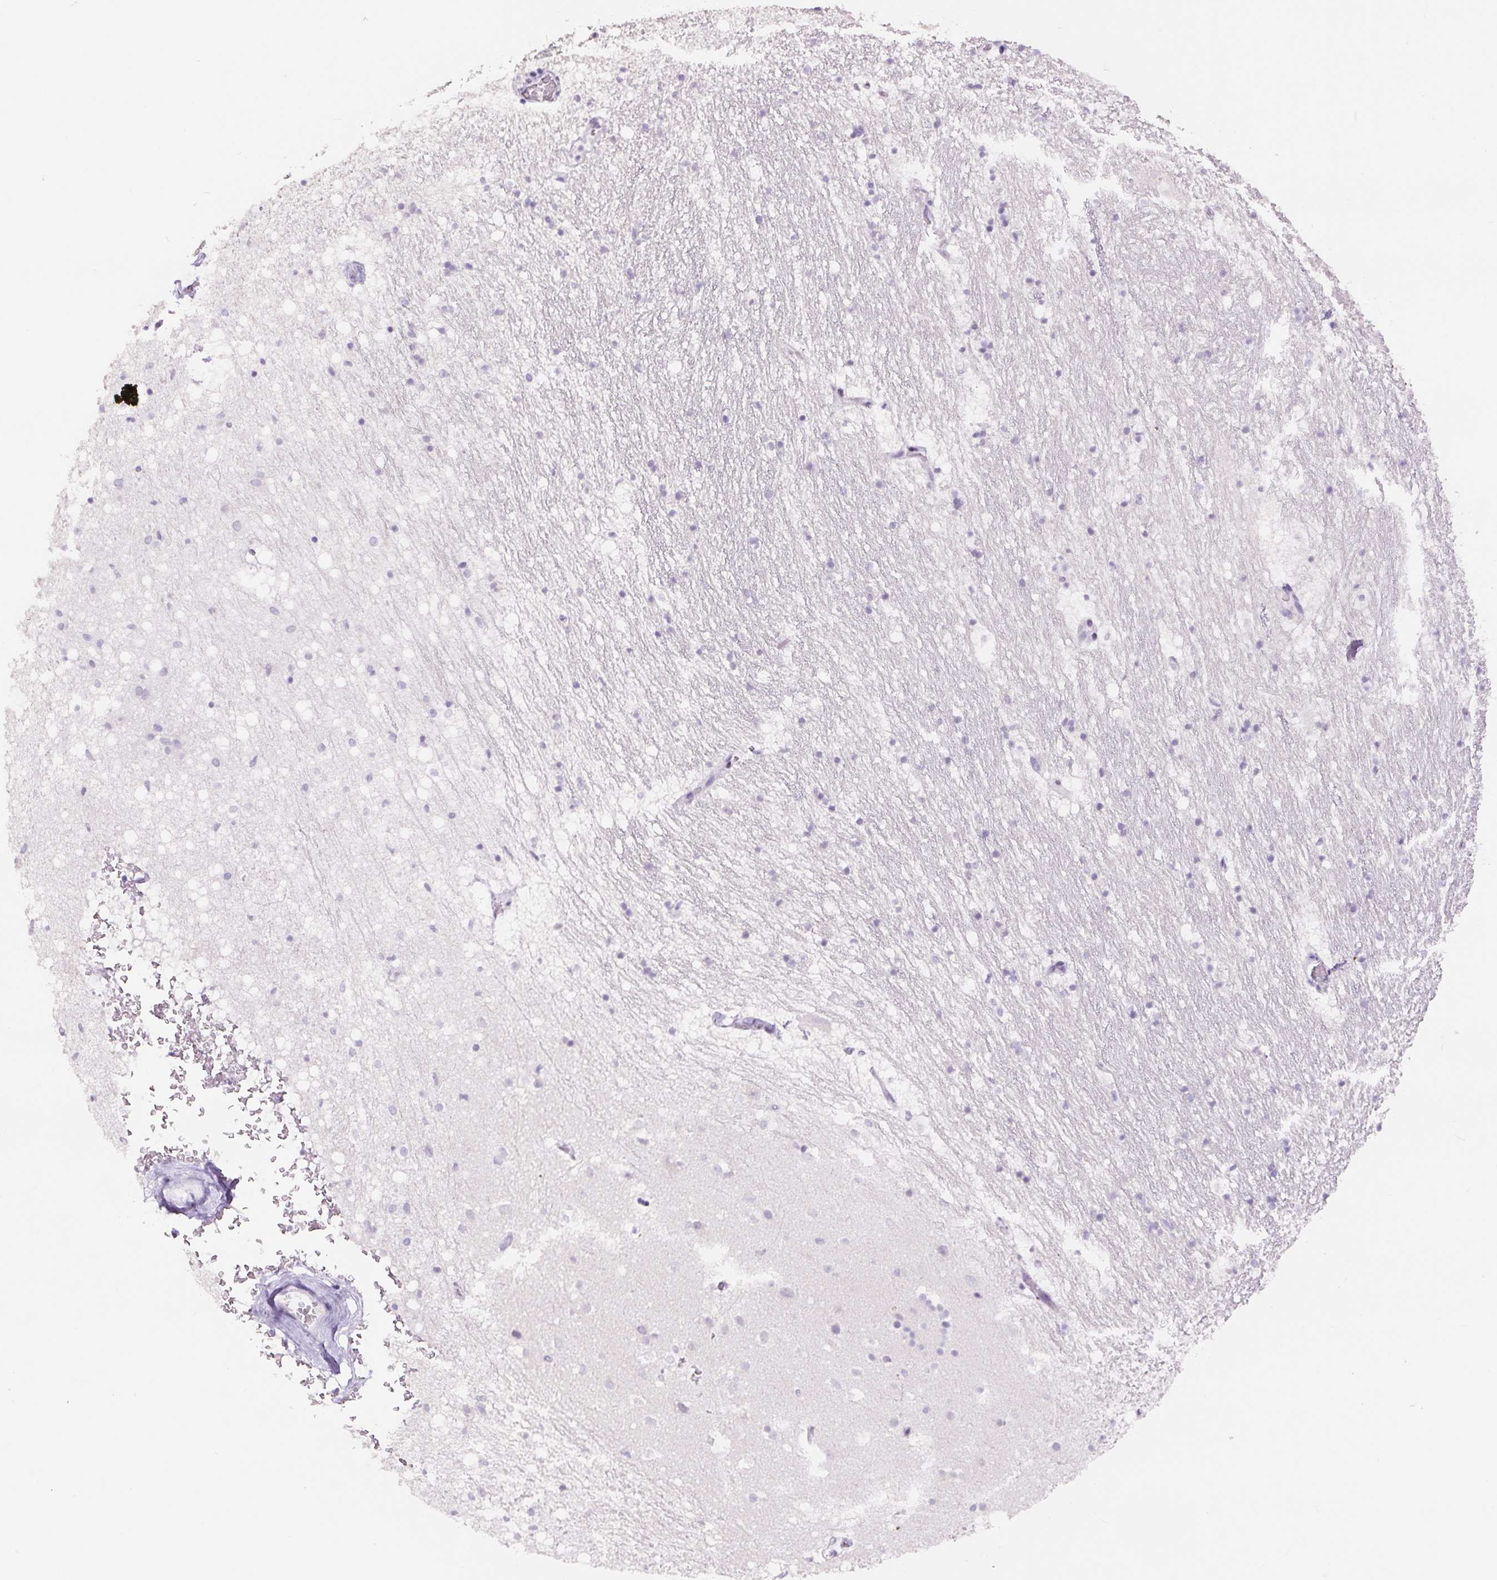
{"staining": {"intensity": "negative", "quantity": "none", "location": "none"}, "tissue": "caudate", "cell_type": "Glial cells", "image_type": "normal", "snomed": [{"axis": "morphology", "description": "Normal tissue, NOS"}, {"axis": "topography", "description": "Lateral ventricle wall"}], "caption": "A high-resolution photomicrograph shows IHC staining of unremarkable caudate, which shows no significant expression in glial cells.", "gene": "SIX1", "patient": {"sex": "male", "age": 37}}